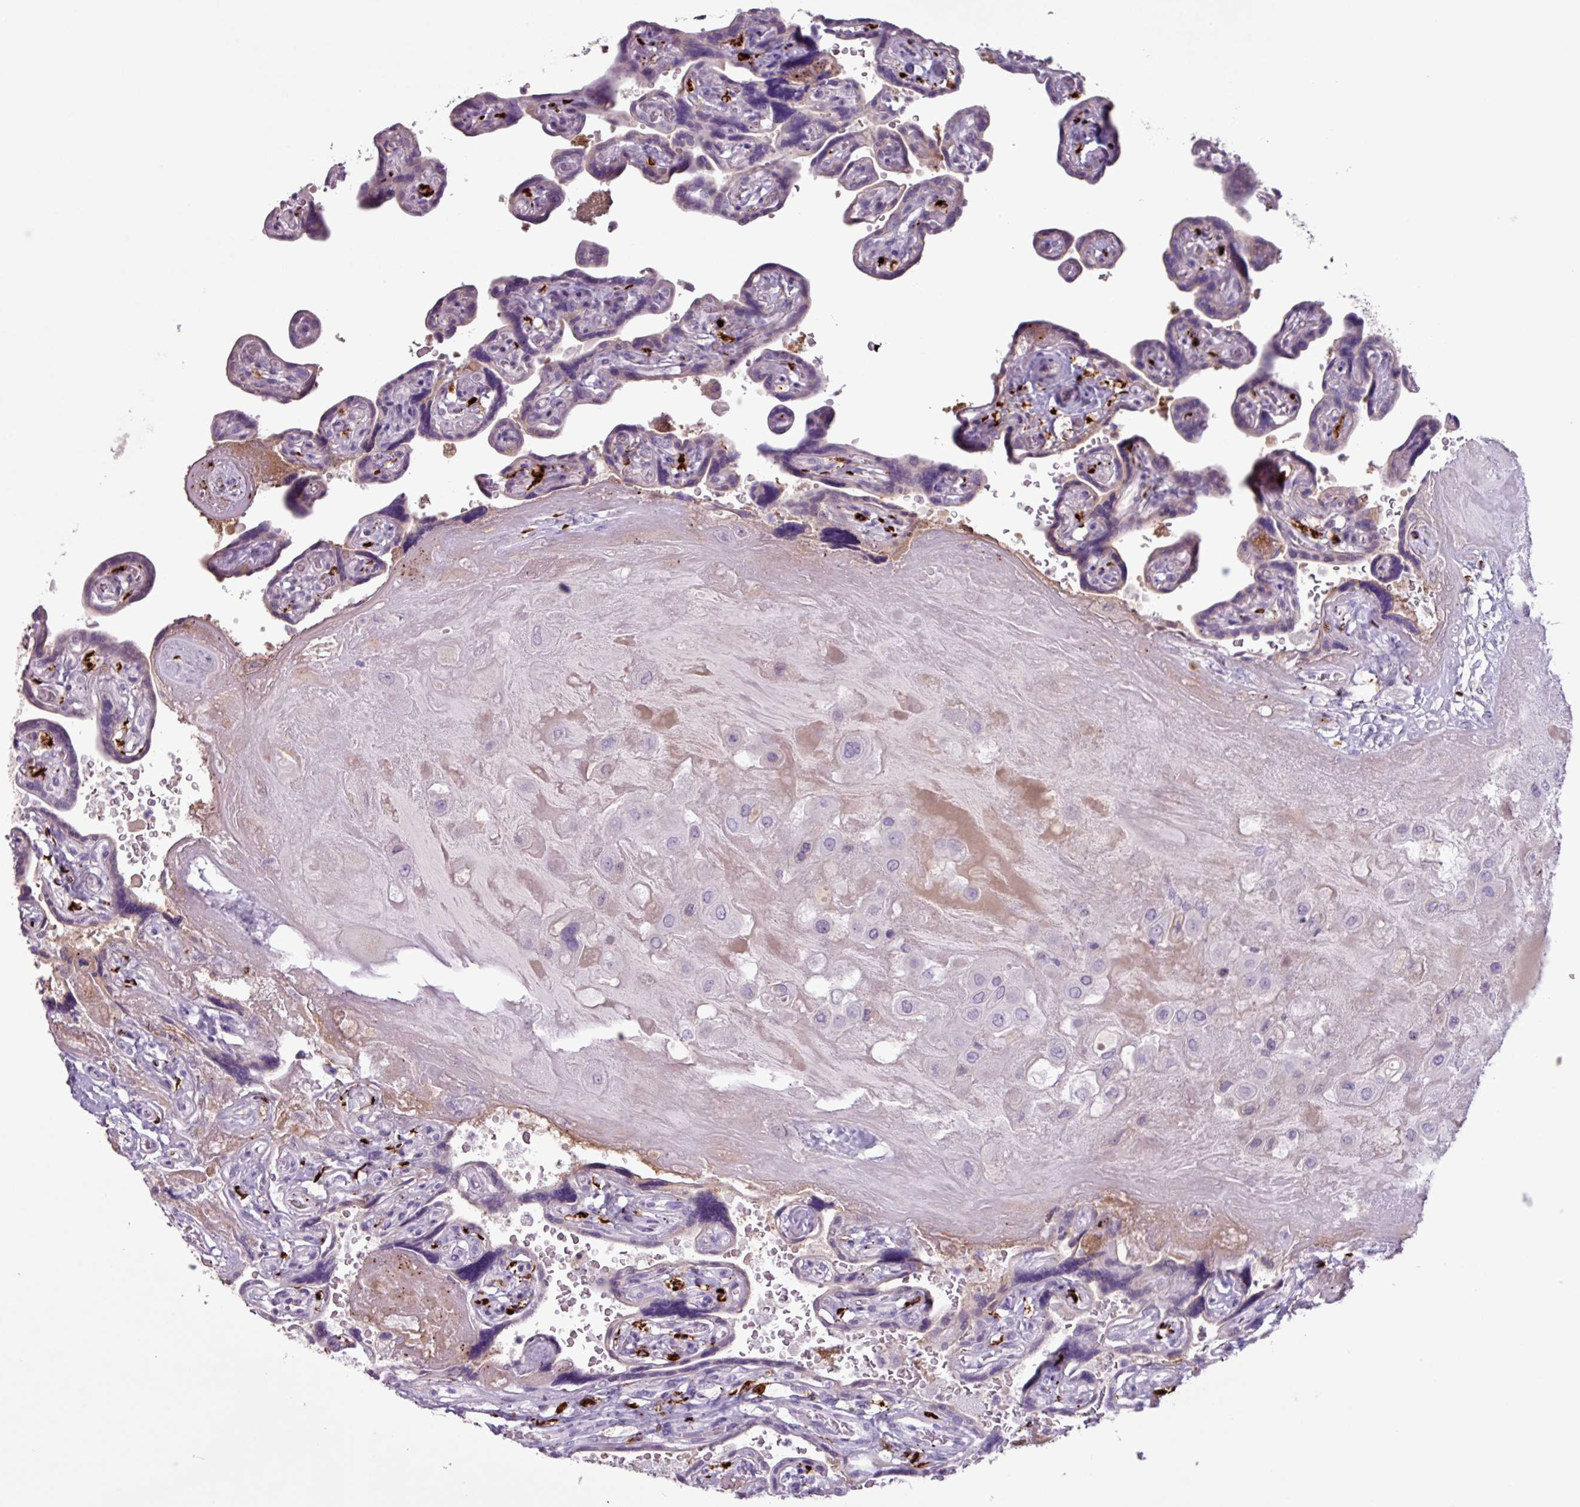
{"staining": {"intensity": "negative", "quantity": "none", "location": "none"}, "tissue": "placenta", "cell_type": "Decidual cells", "image_type": "normal", "snomed": [{"axis": "morphology", "description": "Normal tissue, NOS"}, {"axis": "topography", "description": "Placenta"}], "caption": "Decidual cells show no significant staining in unremarkable placenta. (DAB immunohistochemistry with hematoxylin counter stain).", "gene": "C4A", "patient": {"sex": "female", "age": 32}}